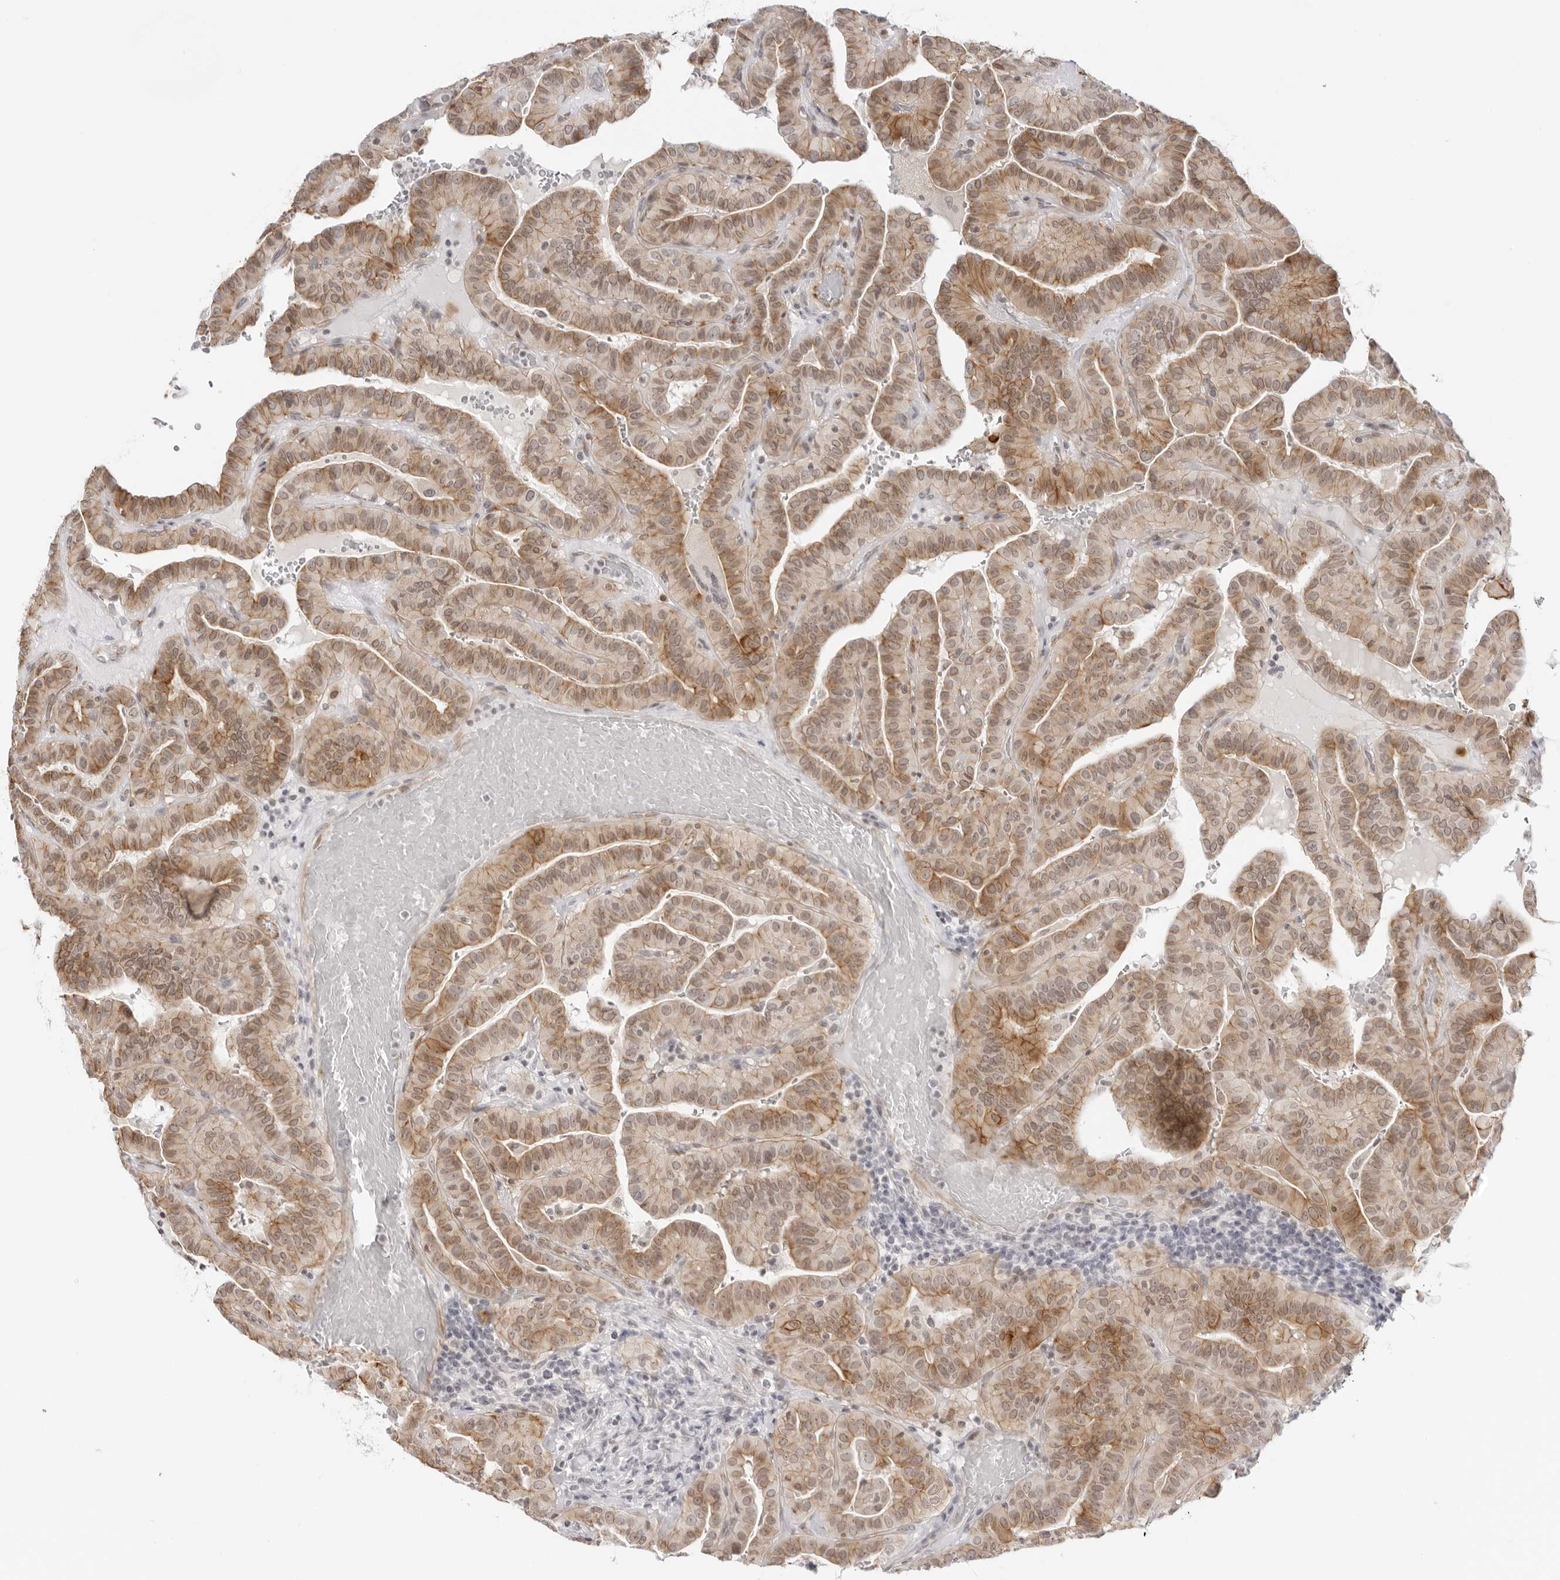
{"staining": {"intensity": "moderate", "quantity": ">75%", "location": "cytoplasmic/membranous"}, "tissue": "thyroid cancer", "cell_type": "Tumor cells", "image_type": "cancer", "snomed": [{"axis": "morphology", "description": "Papillary adenocarcinoma, NOS"}, {"axis": "topography", "description": "Thyroid gland"}], "caption": "Brown immunohistochemical staining in human papillary adenocarcinoma (thyroid) shows moderate cytoplasmic/membranous expression in approximately >75% of tumor cells. (Stains: DAB in brown, nuclei in blue, Microscopy: brightfield microscopy at high magnification).", "gene": "TRAPPC3", "patient": {"sex": "male", "age": 77}}